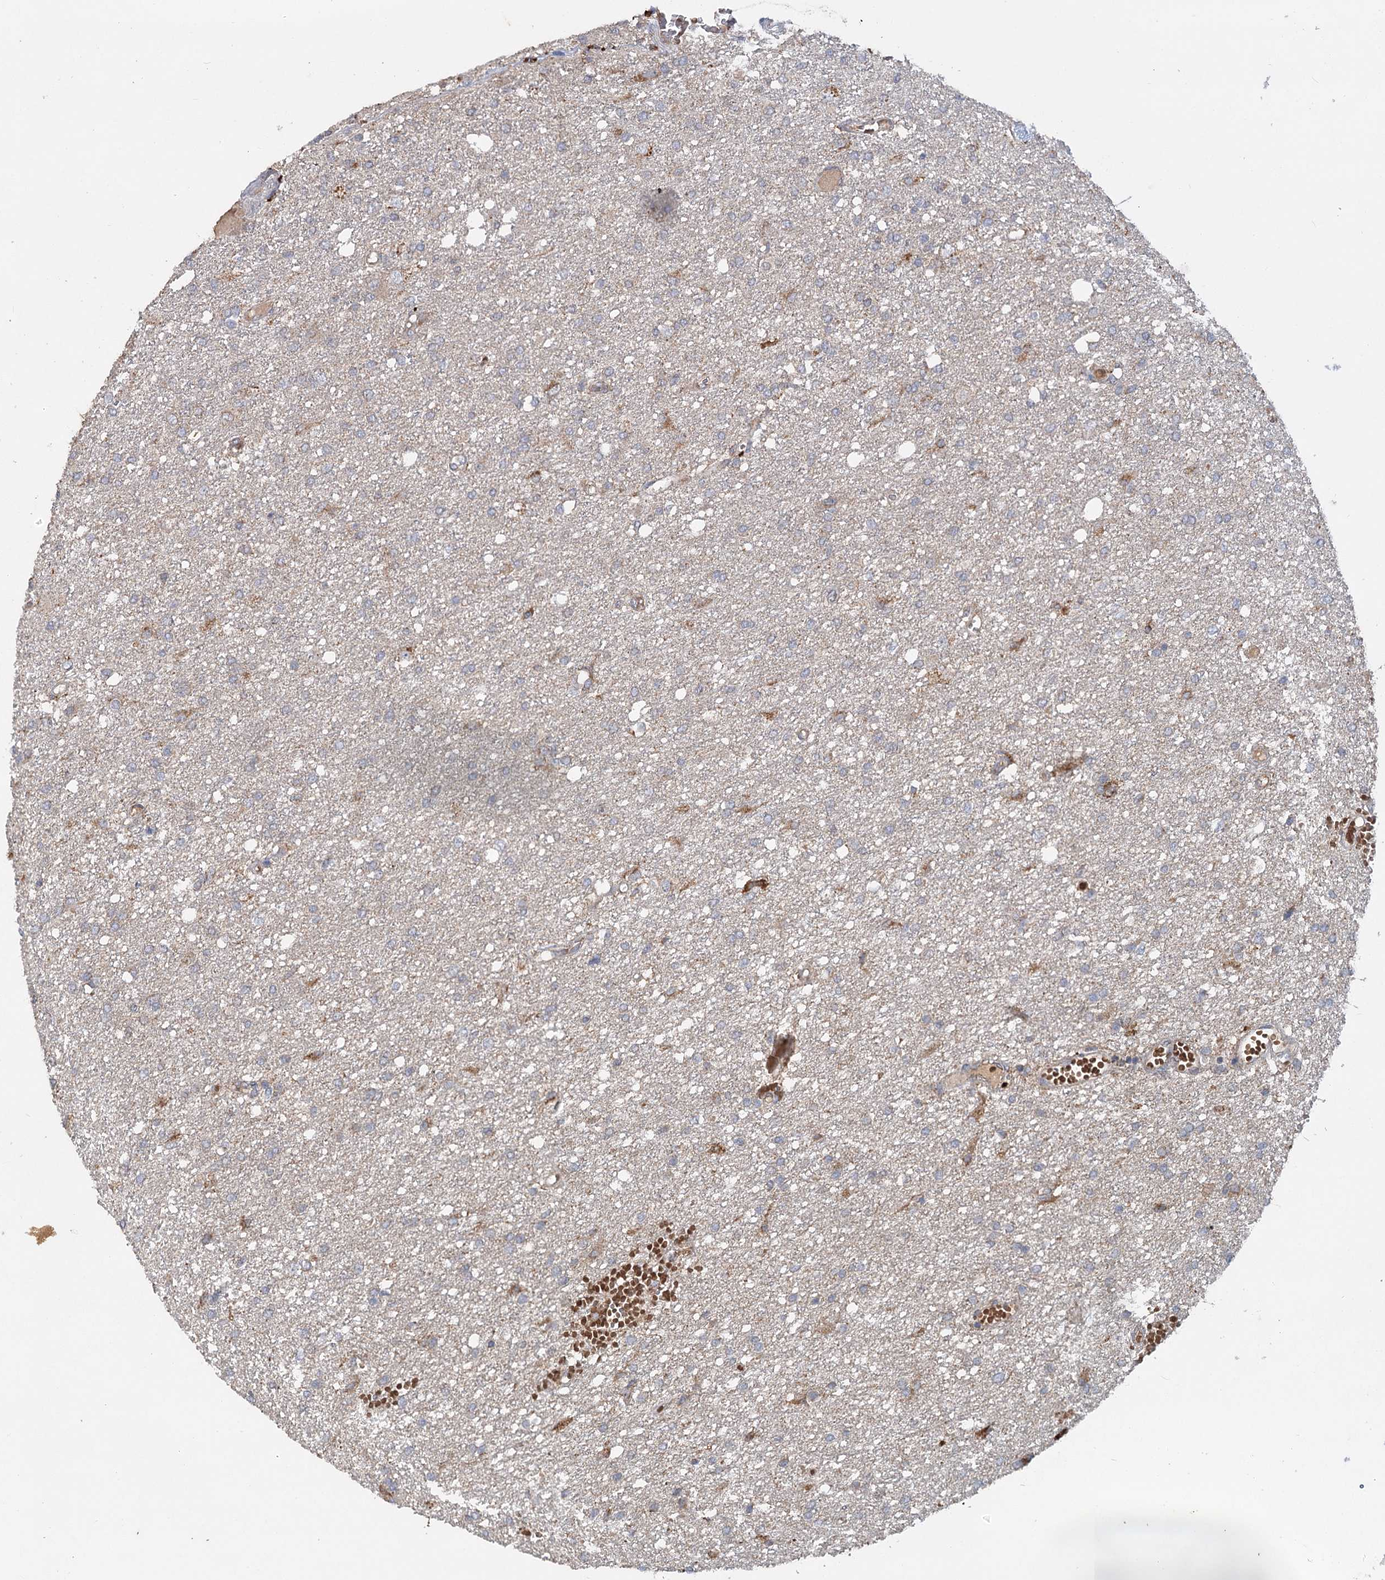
{"staining": {"intensity": "moderate", "quantity": "25%-75%", "location": "cytoplasmic/membranous"}, "tissue": "glioma", "cell_type": "Tumor cells", "image_type": "cancer", "snomed": [{"axis": "morphology", "description": "Glioma, malignant, High grade"}, {"axis": "topography", "description": "Brain"}], "caption": "Immunohistochemistry (IHC) (DAB (3,3'-diaminobenzidine)) staining of malignant glioma (high-grade) shows moderate cytoplasmic/membranous protein staining in about 25%-75% of tumor cells.", "gene": "PYROXD2", "patient": {"sex": "female", "age": 59}}